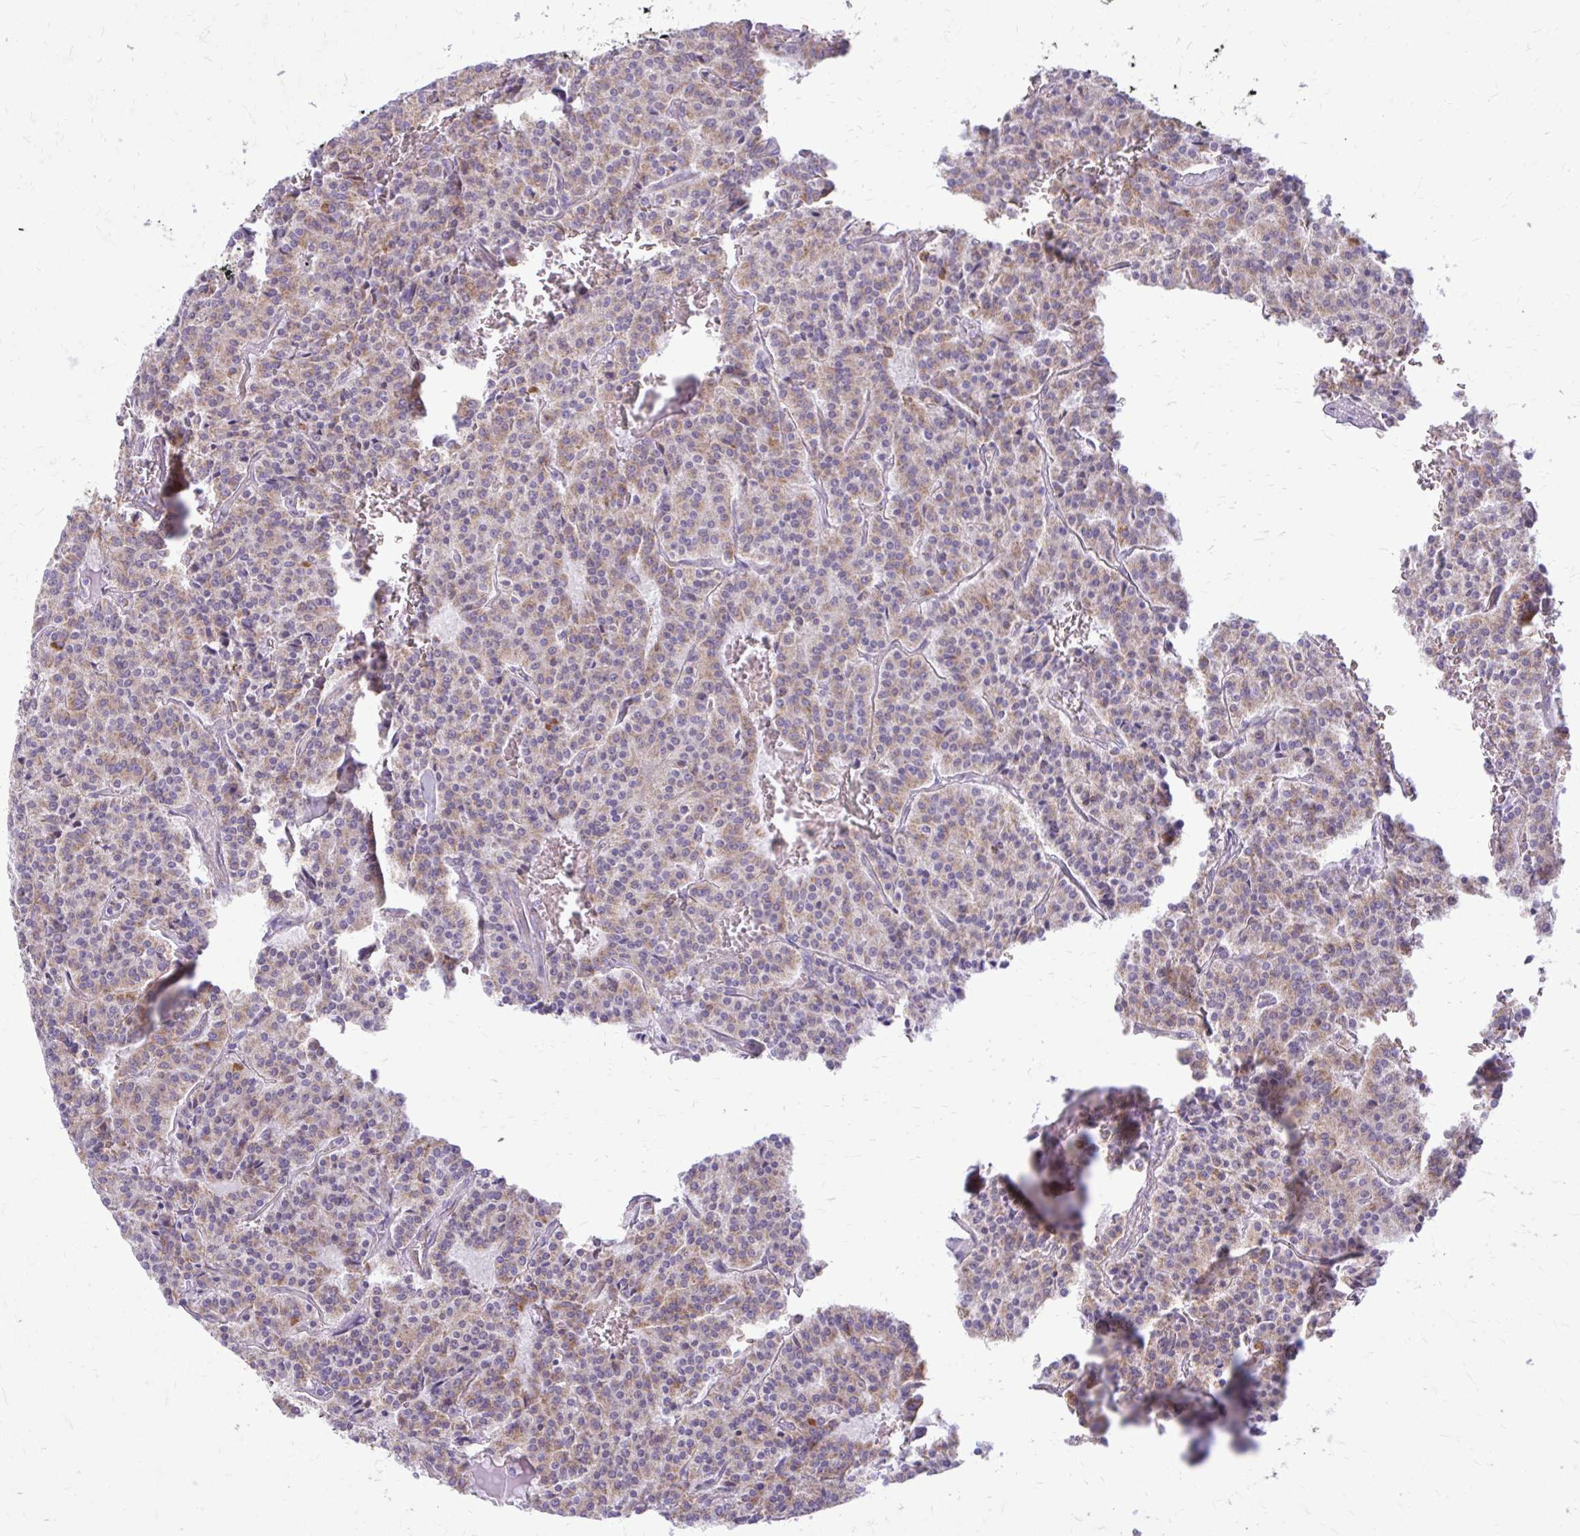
{"staining": {"intensity": "weak", "quantity": ">75%", "location": "cytoplasmic/membranous"}, "tissue": "carcinoid", "cell_type": "Tumor cells", "image_type": "cancer", "snomed": [{"axis": "morphology", "description": "Carcinoid, malignant, NOS"}, {"axis": "topography", "description": "Lung"}], "caption": "Carcinoid stained with DAB IHC exhibits low levels of weak cytoplasmic/membranous staining in about >75% of tumor cells.", "gene": "IFIT1", "patient": {"sex": "male", "age": 70}}